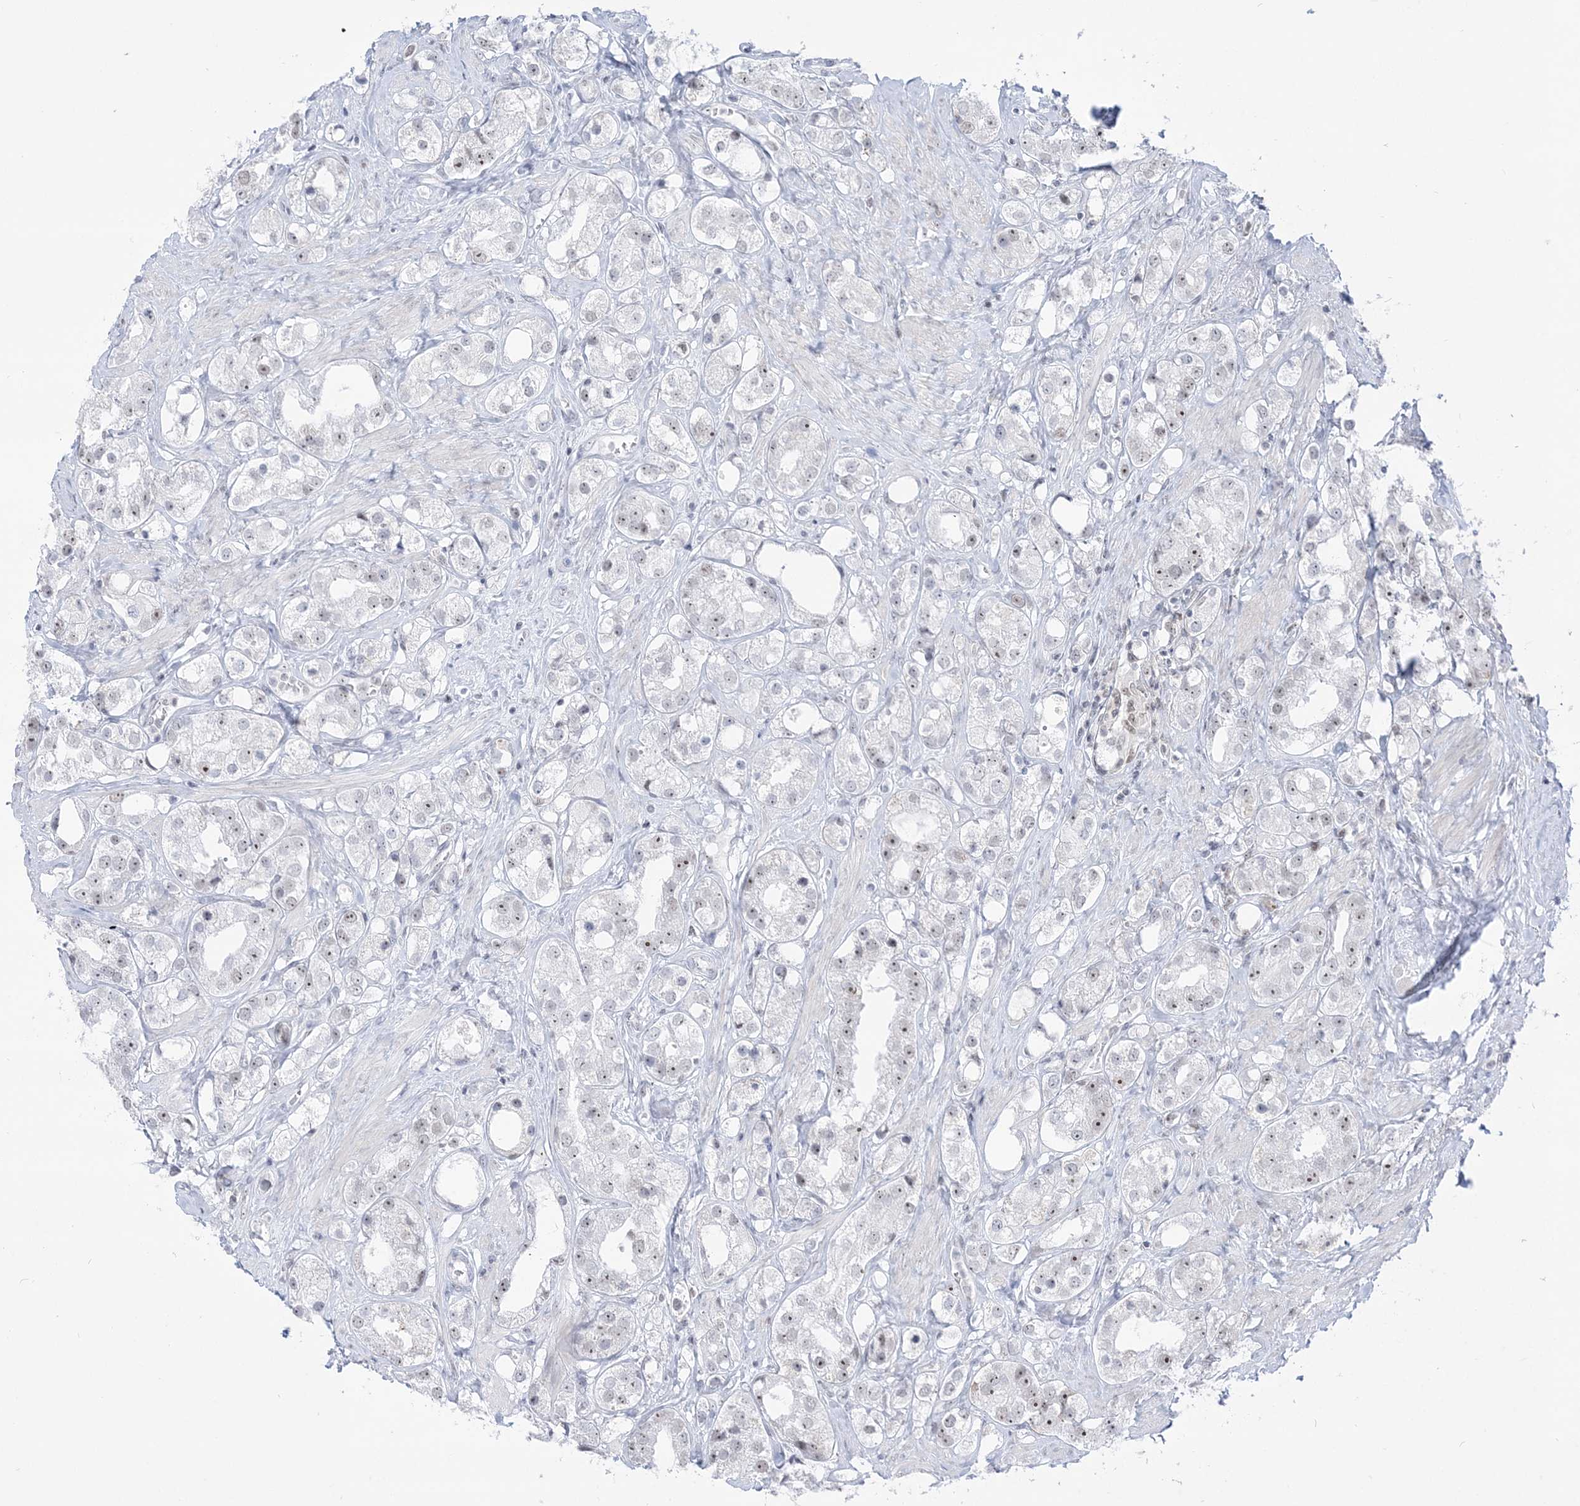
{"staining": {"intensity": "weak", "quantity": "<25%", "location": "nuclear"}, "tissue": "prostate cancer", "cell_type": "Tumor cells", "image_type": "cancer", "snomed": [{"axis": "morphology", "description": "Adenocarcinoma, NOS"}, {"axis": "topography", "description": "Prostate"}], "caption": "Immunohistochemical staining of human adenocarcinoma (prostate) shows no significant positivity in tumor cells.", "gene": "DDX21", "patient": {"sex": "male", "age": 79}}